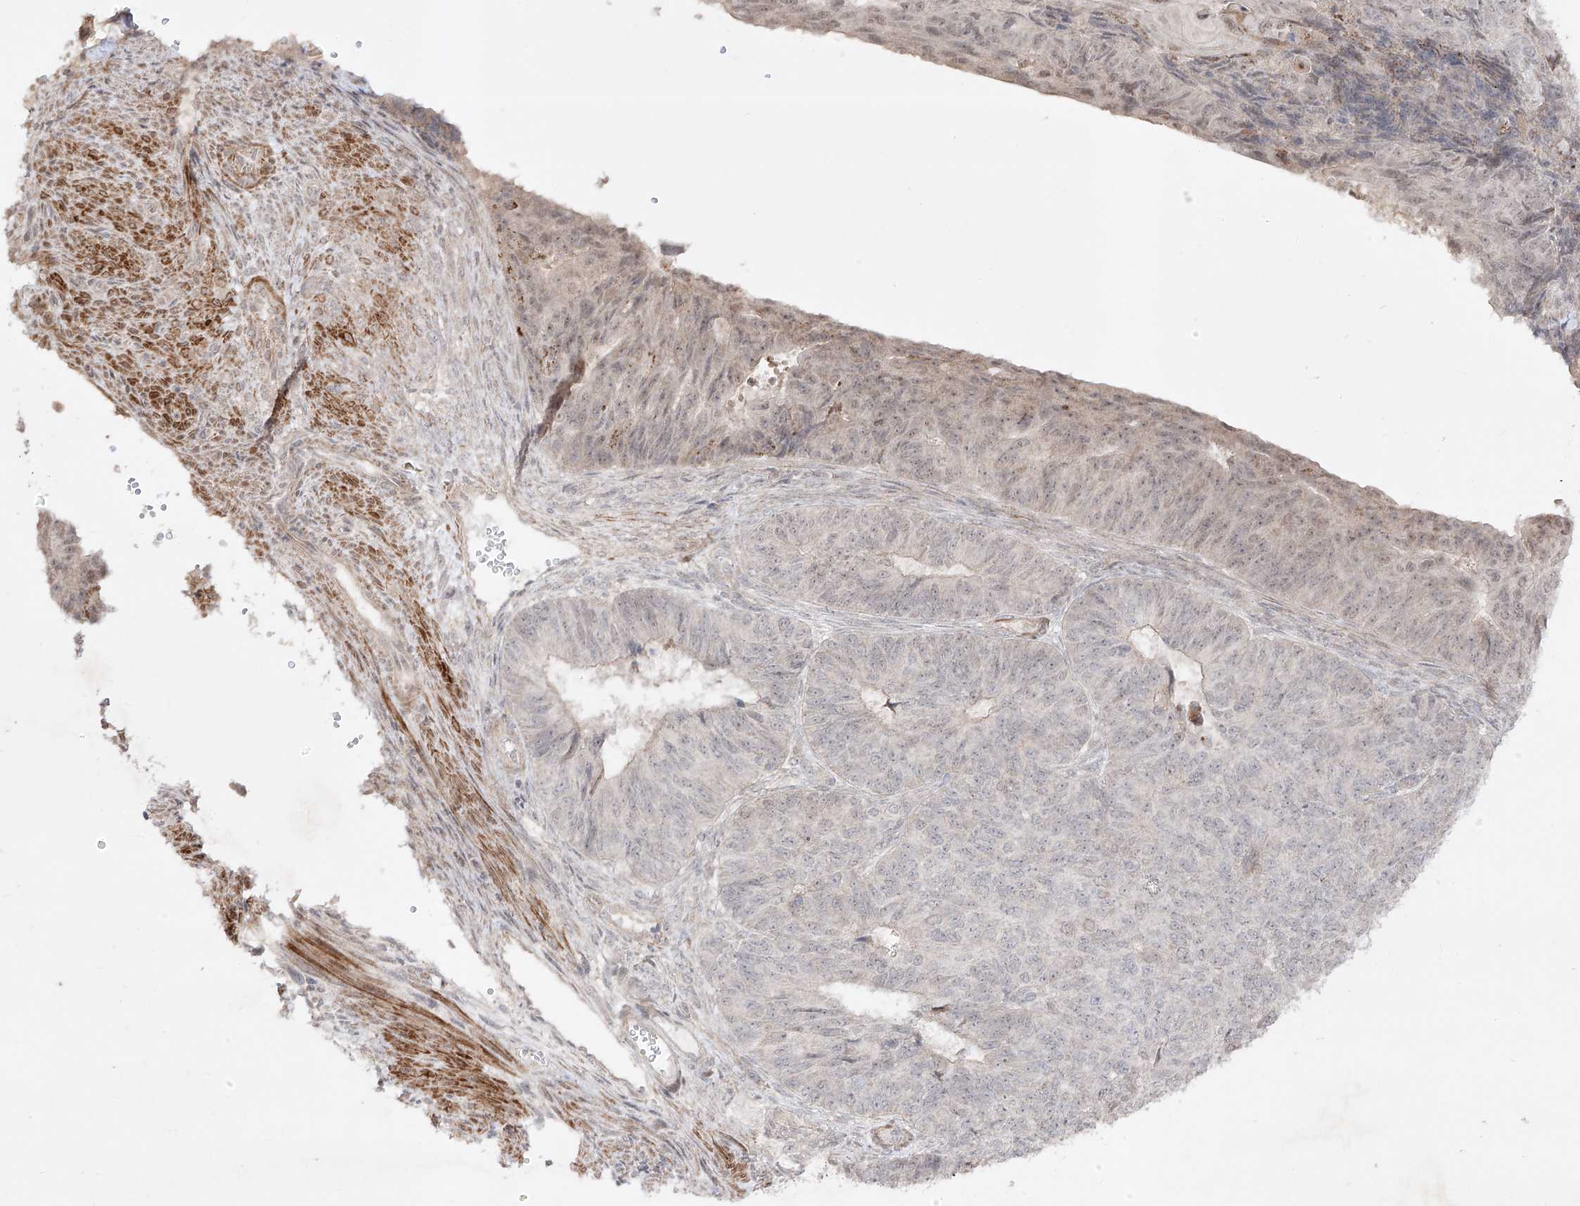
{"staining": {"intensity": "weak", "quantity": "<25%", "location": "nuclear"}, "tissue": "endometrial cancer", "cell_type": "Tumor cells", "image_type": "cancer", "snomed": [{"axis": "morphology", "description": "Adenocarcinoma, NOS"}, {"axis": "topography", "description": "Endometrium"}], "caption": "DAB (3,3'-diaminobenzidine) immunohistochemical staining of human endometrial cancer (adenocarcinoma) shows no significant staining in tumor cells. (DAB (3,3'-diaminobenzidine) immunohistochemistry with hematoxylin counter stain).", "gene": "KDM1B", "patient": {"sex": "female", "age": 32}}